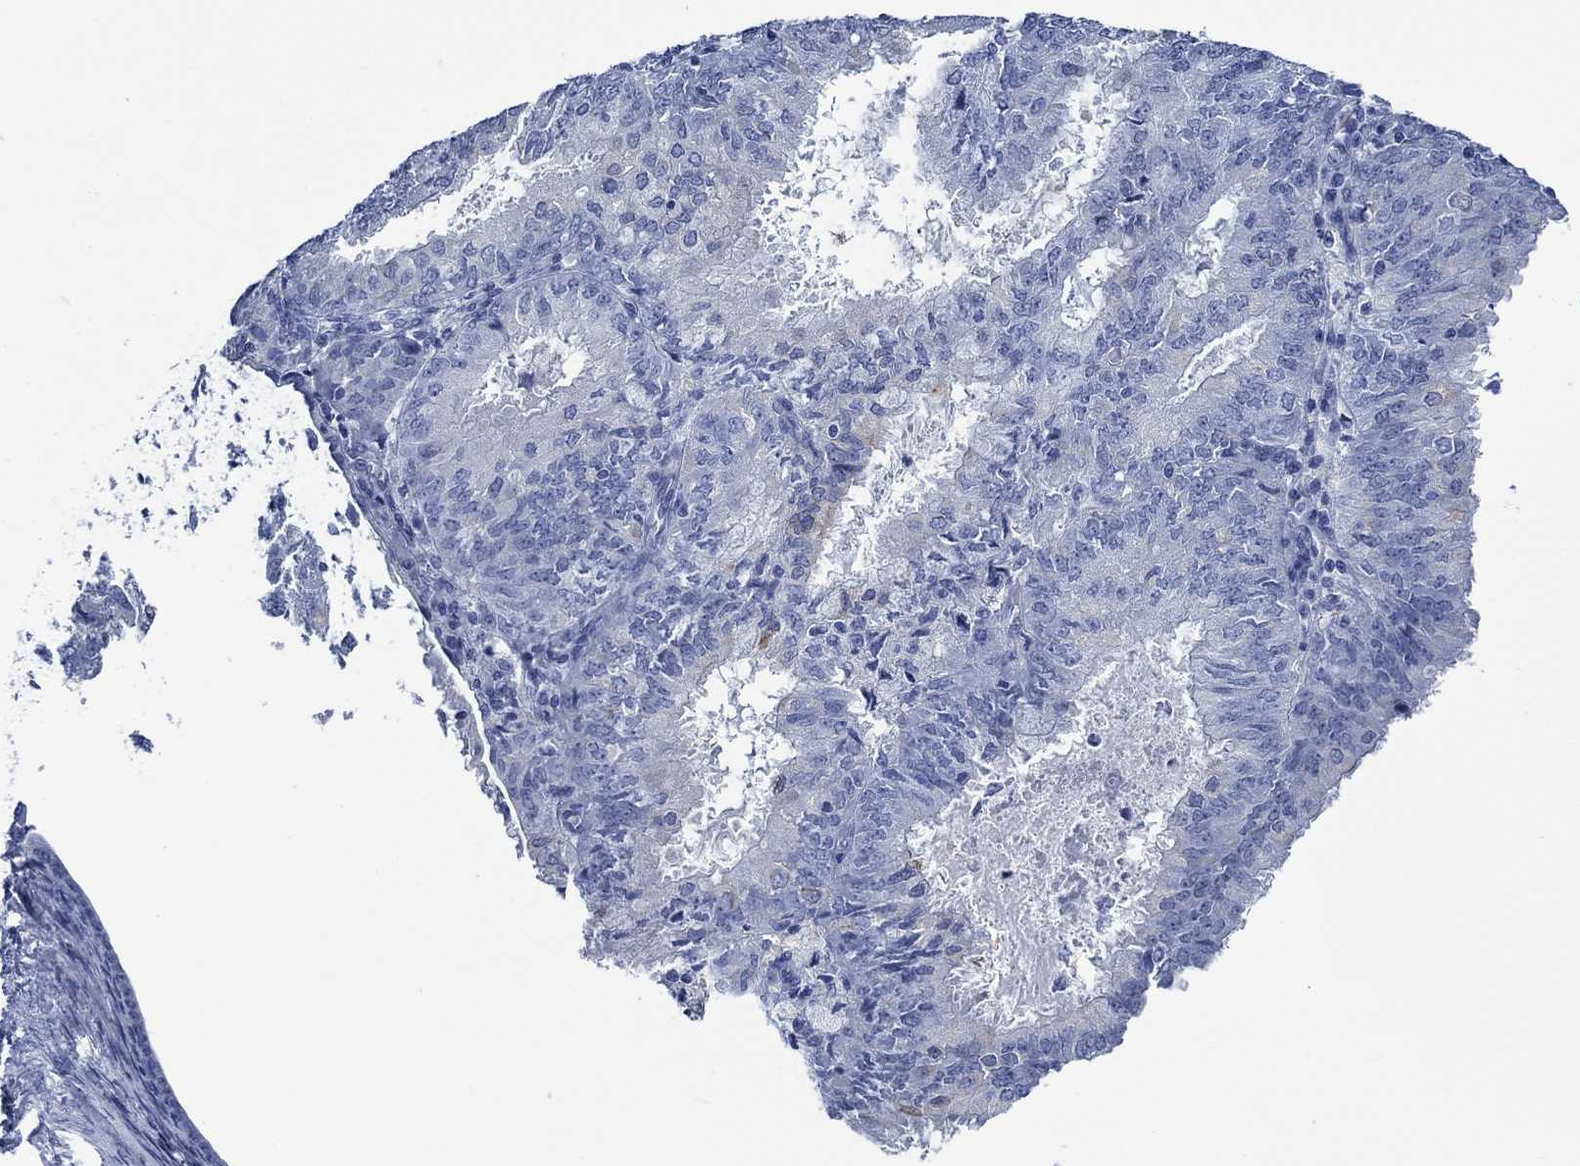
{"staining": {"intensity": "negative", "quantity": "none", "location": "none"}, "tissue": "endometrial cancer", "cell_type": "Tumor cells", "image_type": "cancer", "snomed": [{"axis": "morphology", "description": "Adenocarcinoma, NOS"}, {"axis": "topography", "description": "Endometrium"}], "caption": "A high-resolution micrograph shows immunohistochemistry staining of adenocarcinoma (endometrial), which shows no significant staining in tumor cells.", "gene": "SVEP1", "patient": {"sex": "female", "age": 57}}